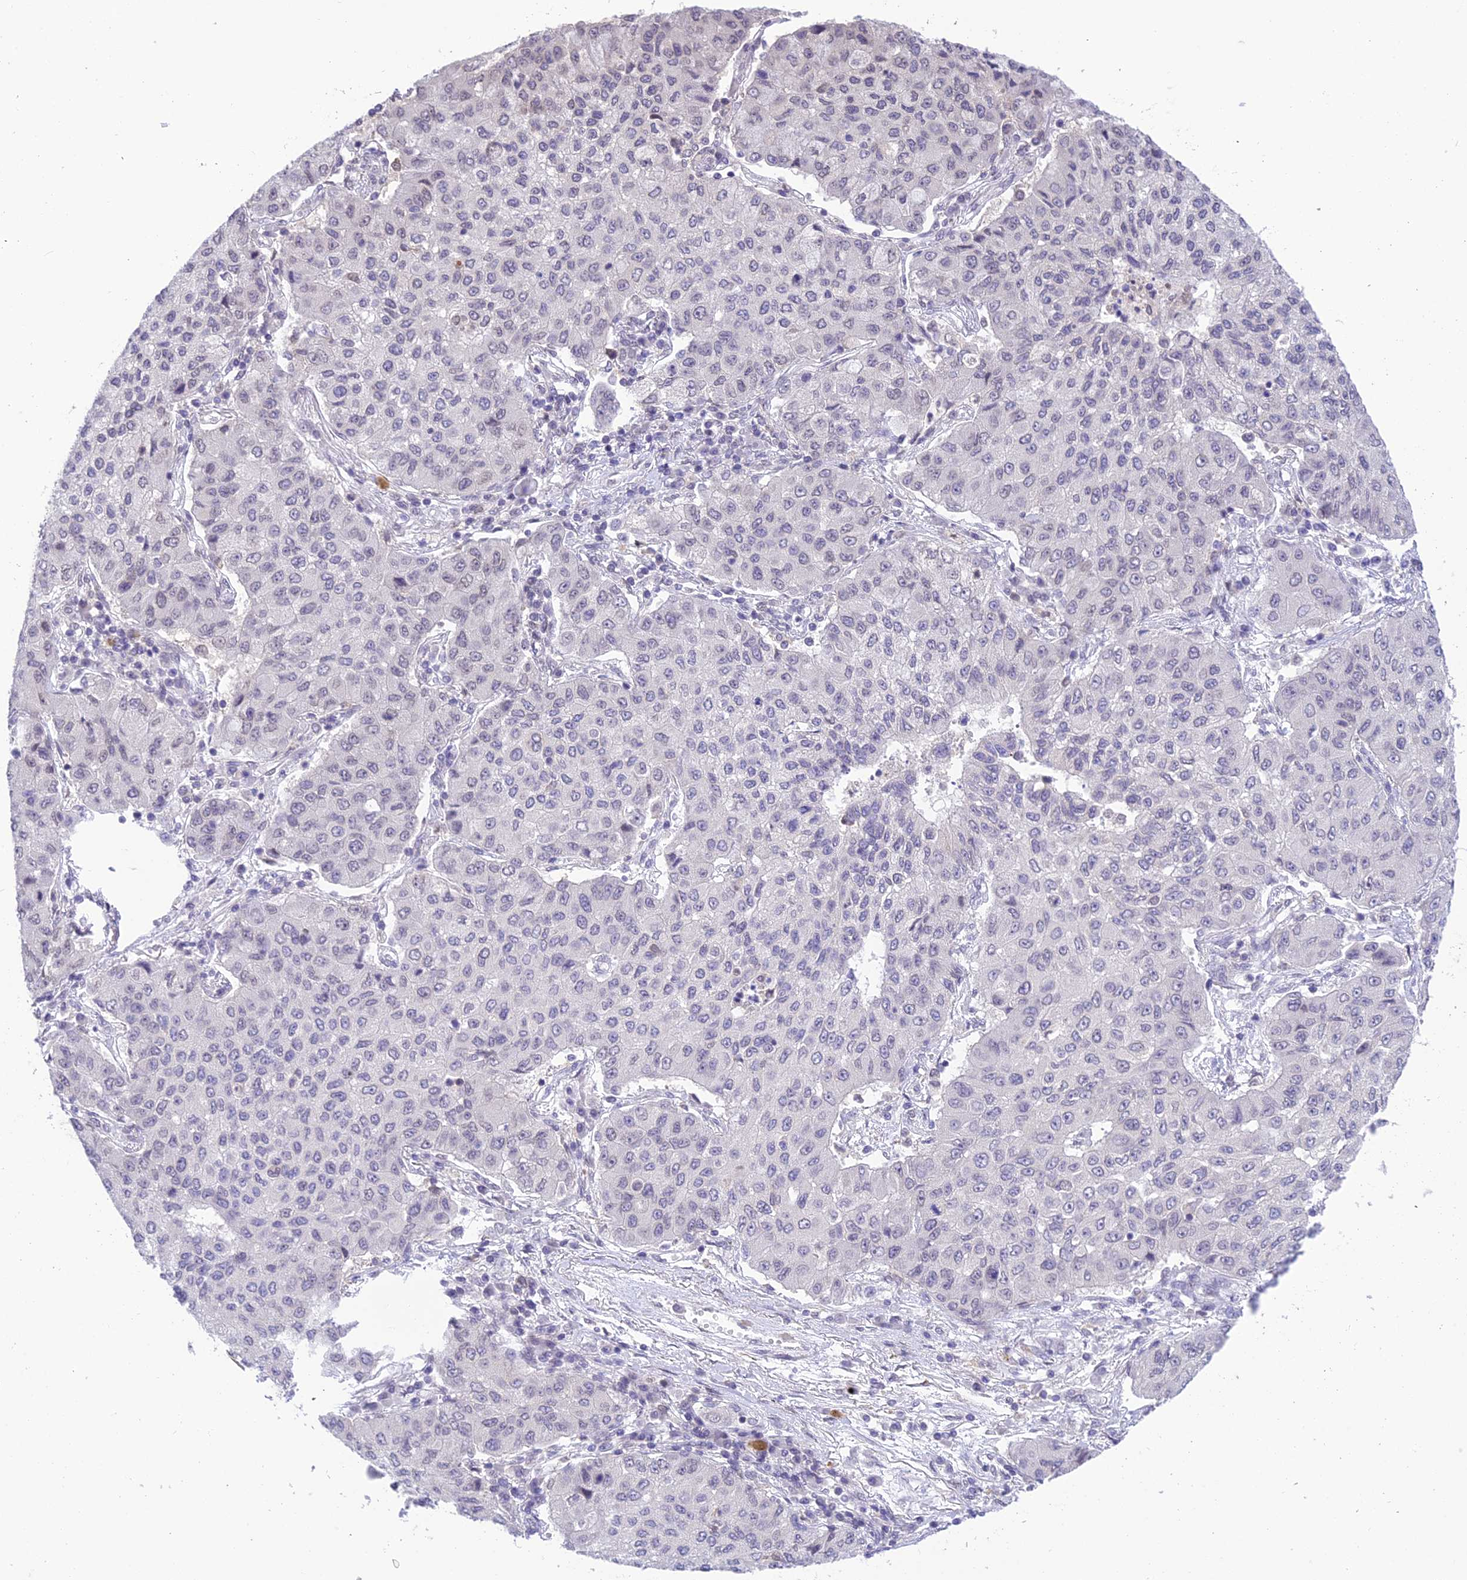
{"staining": {"intensity": "negative", "quantity": "none", "location": "none"}, "tissue": "lung cancer", "cell_type": "Tumor cells", "image_type": "cancer", "snomed": [{"axis": "morphology", "description": "Squamous cell carcinoma, NOS"}, {"axis": "topography", "description": "Lung"}], "caption": "Tumor cells are negative for brown protein staining in lung cancer (squamous cell carcinoma).", "gene": "BMT2", "patient": {"sex": "male", "age": 74}}